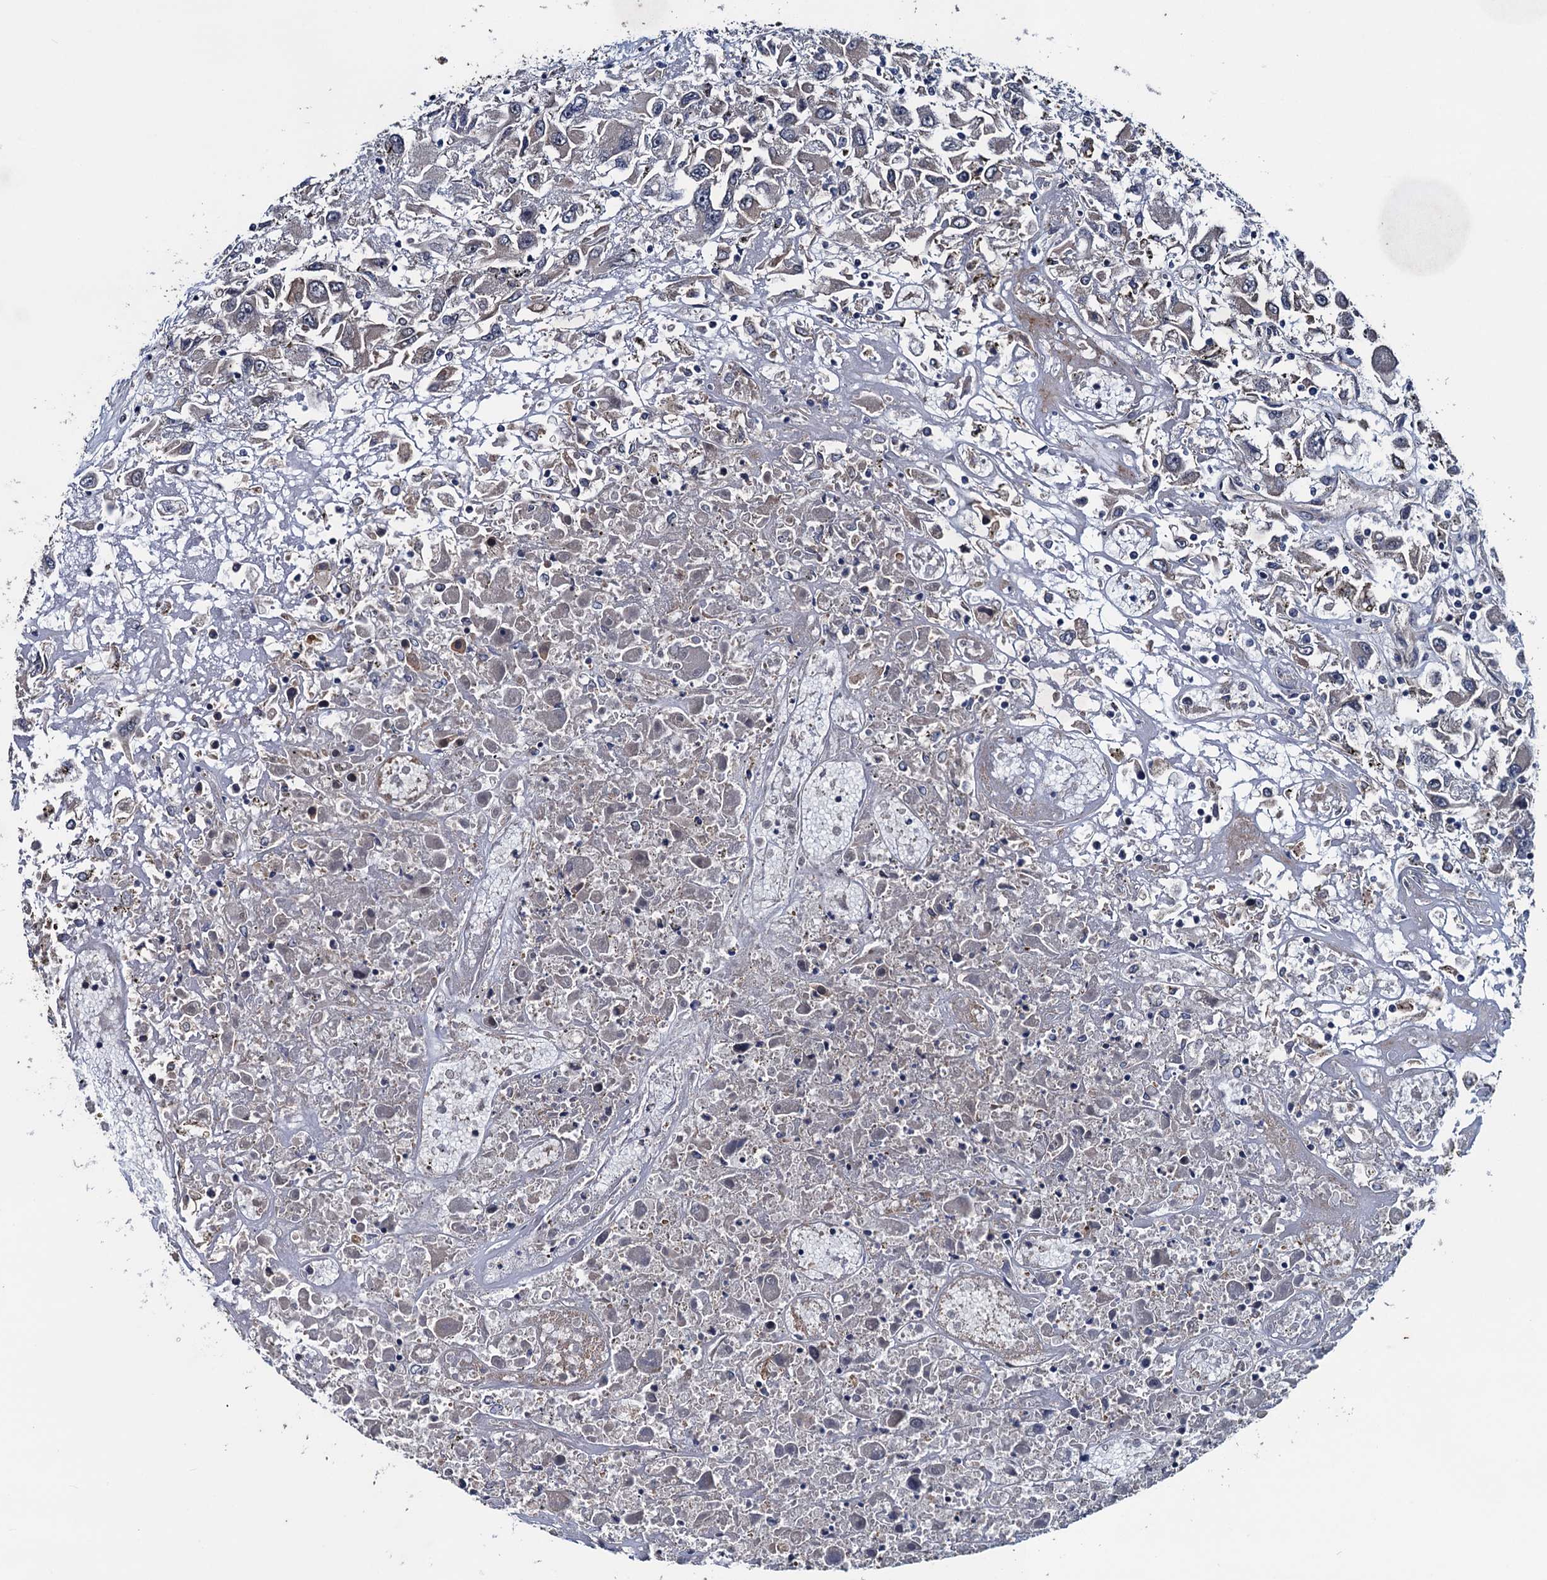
{"staining": {"intensity": "weak", "quantity": "<25%", "location": "cytoplasmic/membranous"}, "tissue": "renal cancer", "cell_type": "Tumor cells", "image_type": "cancer", "snomed": [{"axis": "morphology", "description": "Adenocarcinoma, NOS"}, {"axis": "topography", "description": "Kidney"}], "caption": "The photomicrograph reveals no significant staining in tumor cells of adenocarcinoma (renal).", "gene": "BLTP3B", "patient": {"sex": "female", "age": 52}}